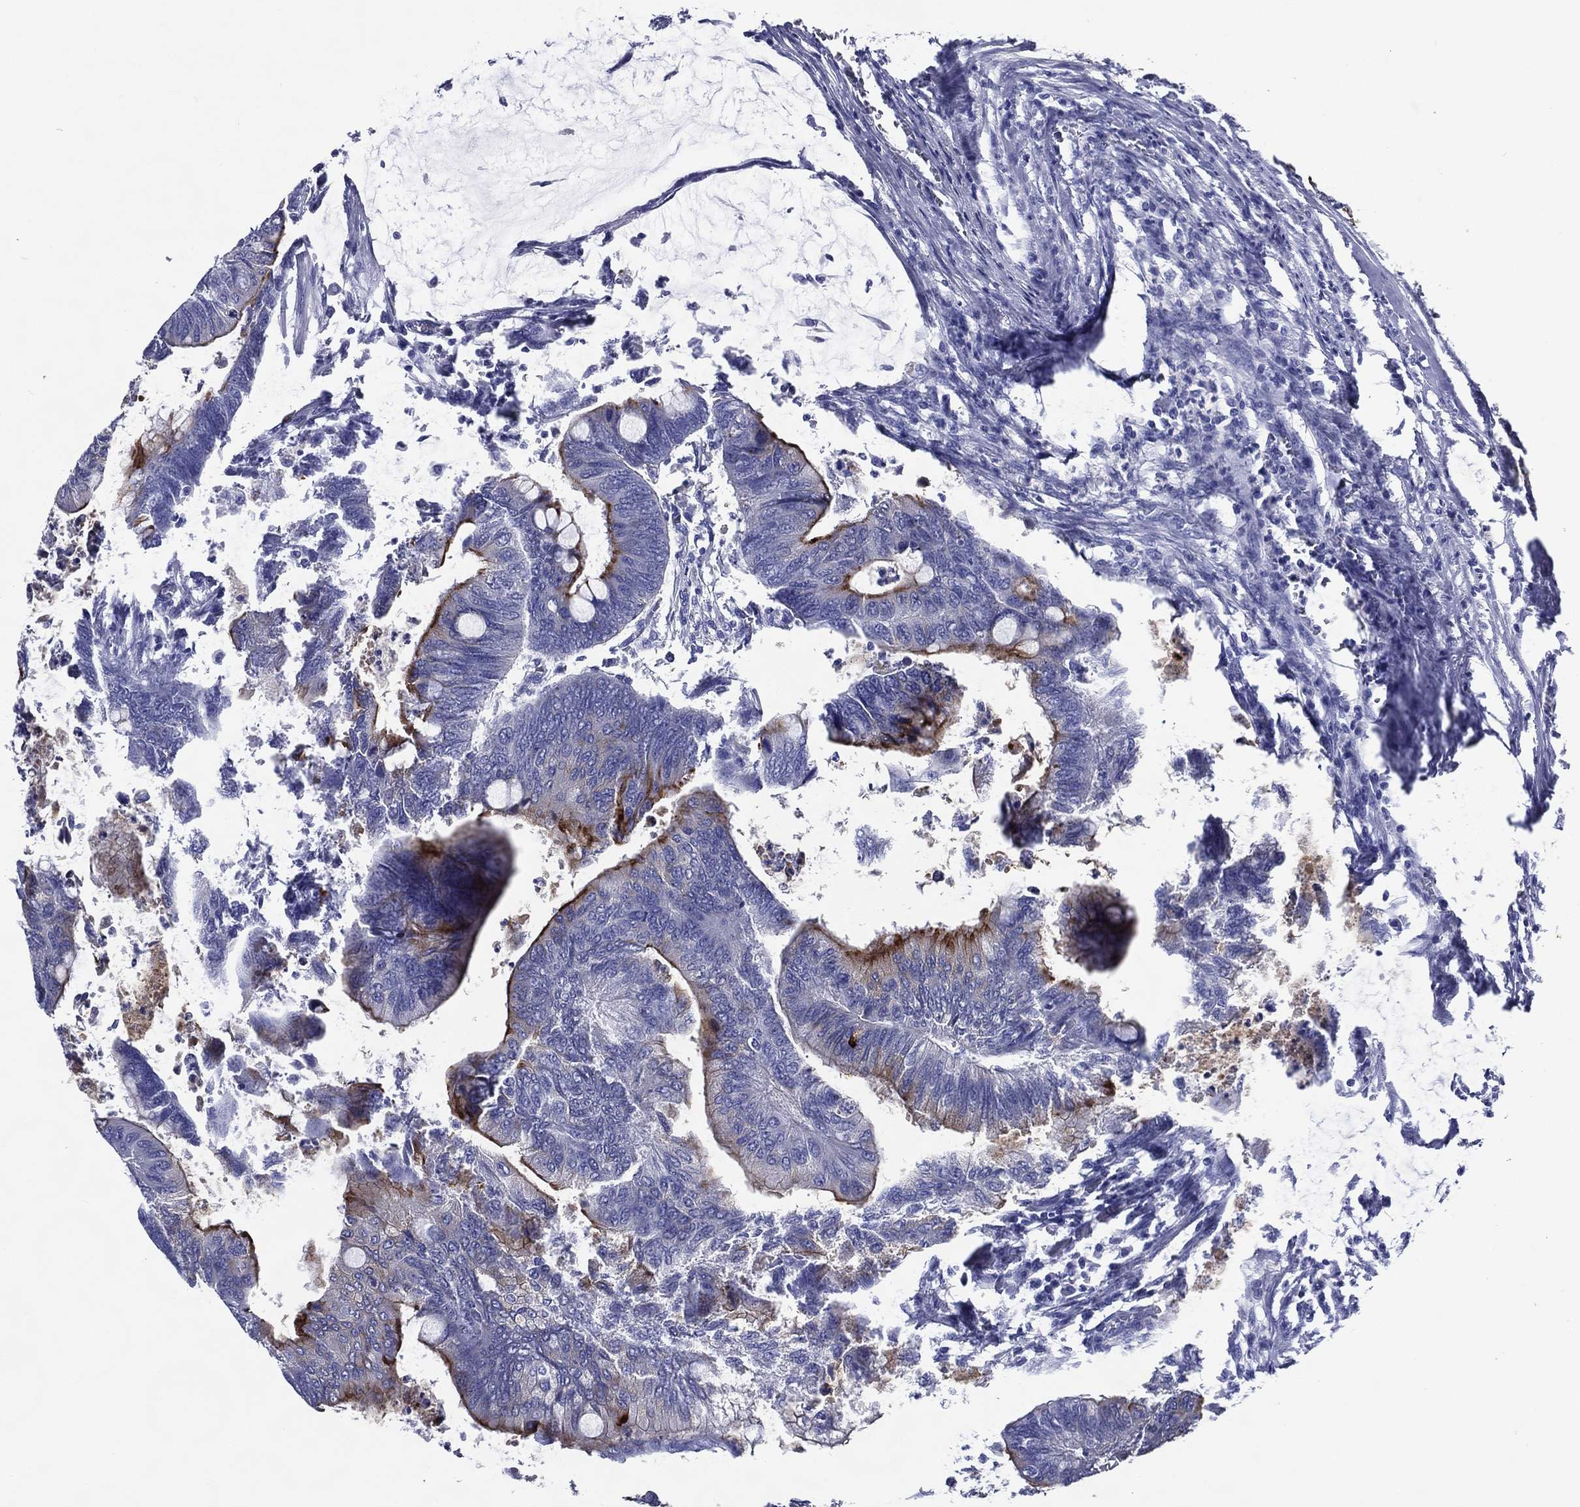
{"staining": {"intensity": "strong", "quantity": "<25%", "location": "cytoplasmic/membranous"}, "tissue": "colorectal cancer", "cell_type": "Tumor cells", "image_type": "cancer", "snomed": [{"axis": "morphology", "description": "Normal tissue, NOS"}, {"axis": "morphology", "description": "Adenocarcinoma, NOS"}, {"axis": "topography", "description": "Rectum"}, {"axis": "topography", "description": "Peripheral nerve tissue"}], "caption": "Protein staining of adenocarcinoma (colorectal) tissue displays strong cytoplasmic/membranous staining in approximately <25% of tumor cells. The protein is stained brown, and the nuclei are stained in blue (DAB IHC with brightfield microscopy, high magnification).", "gene": "ACE2", "patient": {"sex": "male", "age": 92}}